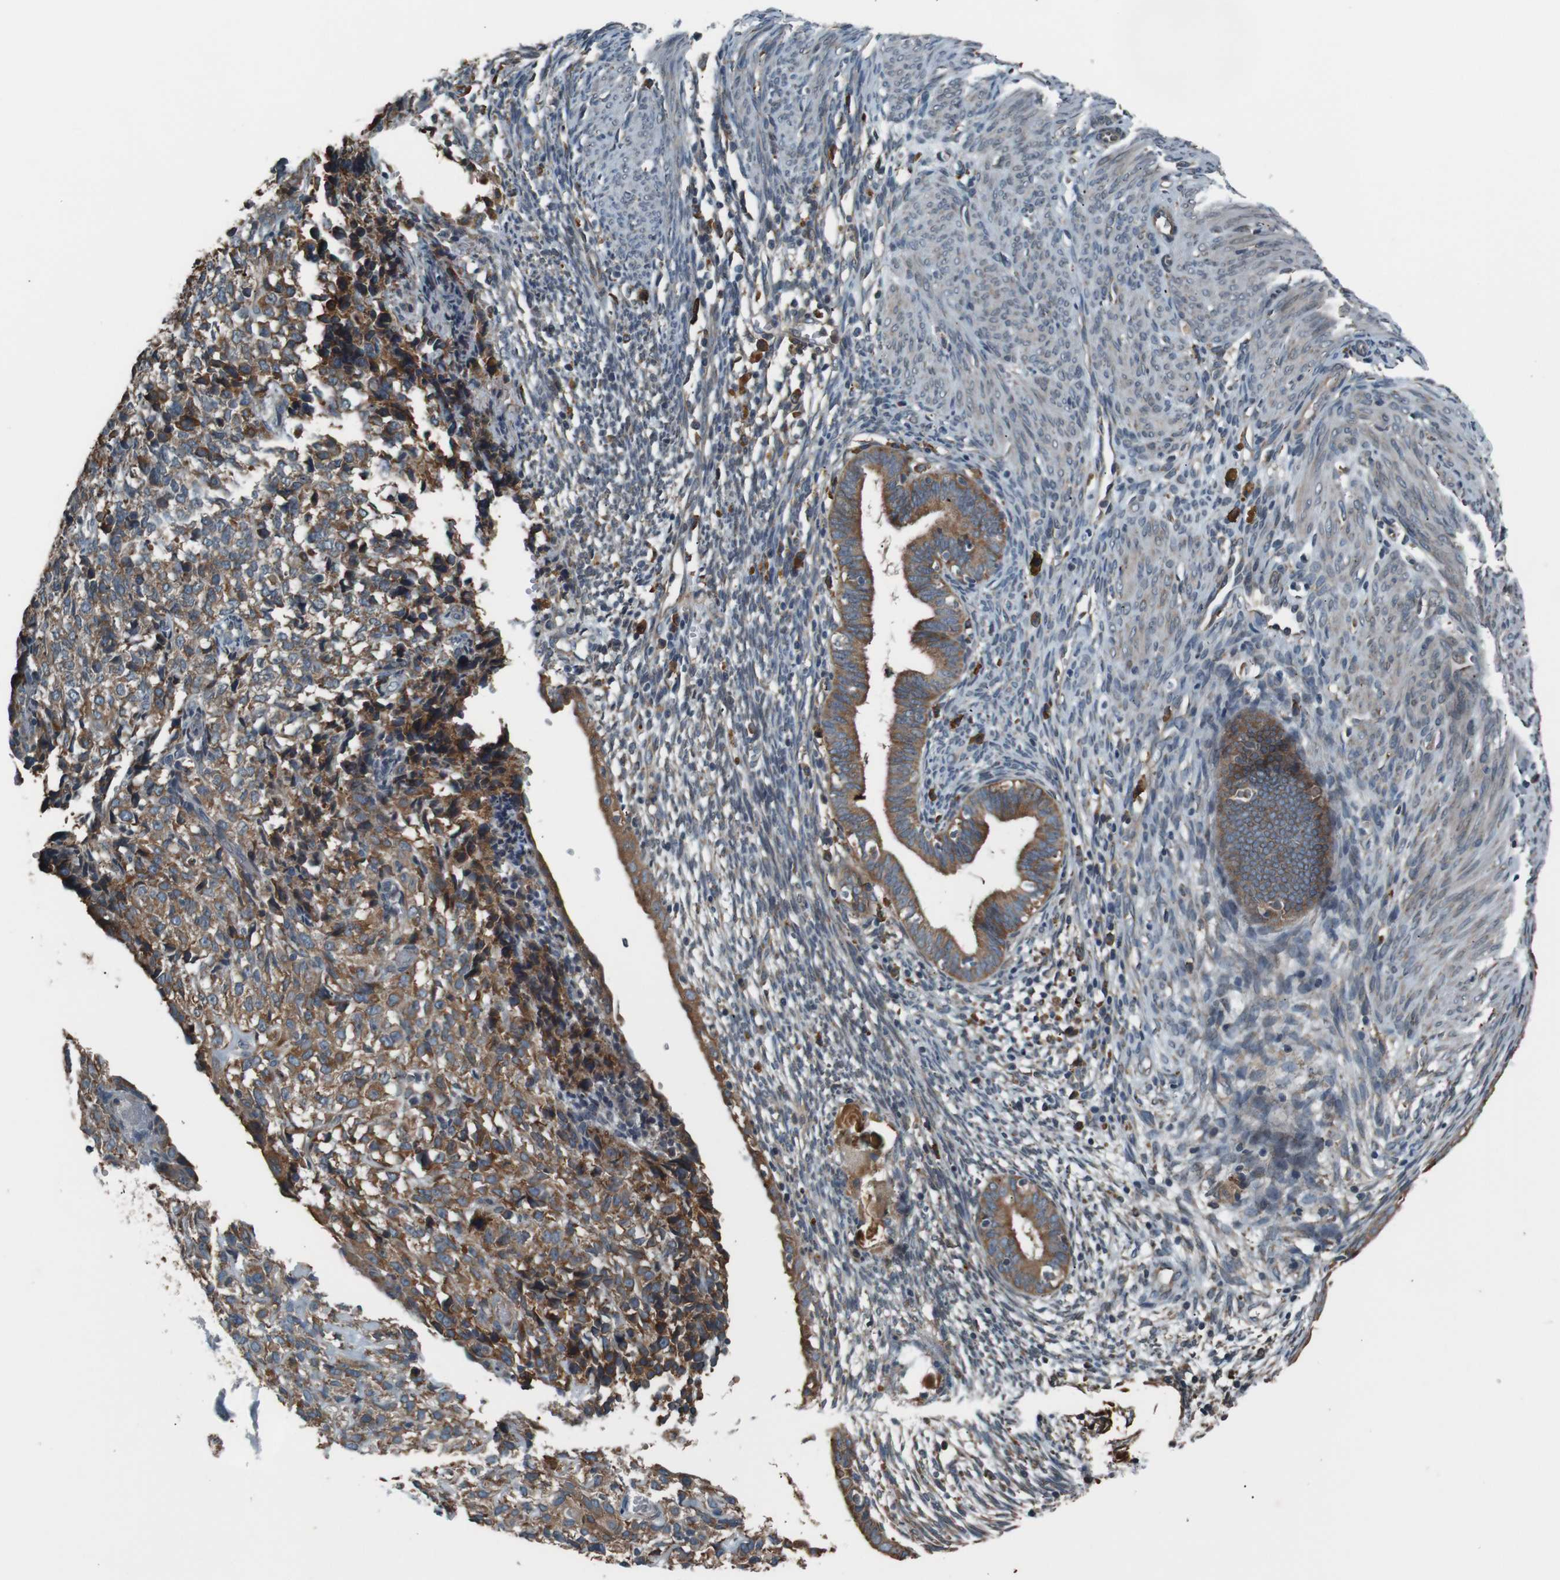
{"staining": {"intensity": "moderate", "quantity": "25%-75%", "location": "cytoplasmic/membranous"}, "tissue": "endometrium", "cell_type": "Cells in endometrial stroma", "image_type": "normal", "snomed": [{"axis": "morphology", "description": "Normal tissue, NOS"}, {"axis": "morphology", "description": "Adenocarcinoma, NOS"}, {"axis": "topography", "description": "Endometrium"}, {"axis": "topography", "description": "Ovary"}], "caption": "Moderate cytoplasmic/membranous expression is seen in approximately 25%-75% of cells in endometrial stroma in normal endometrium. The staining was performed using DAB (3,3'-diaminobenzidine), with brown indicating positive protein expression. Nuclei are stained blue with hematoxylin.", "gene": "SIGMAR1", "patient": {"sex": "female", "age": 68}}